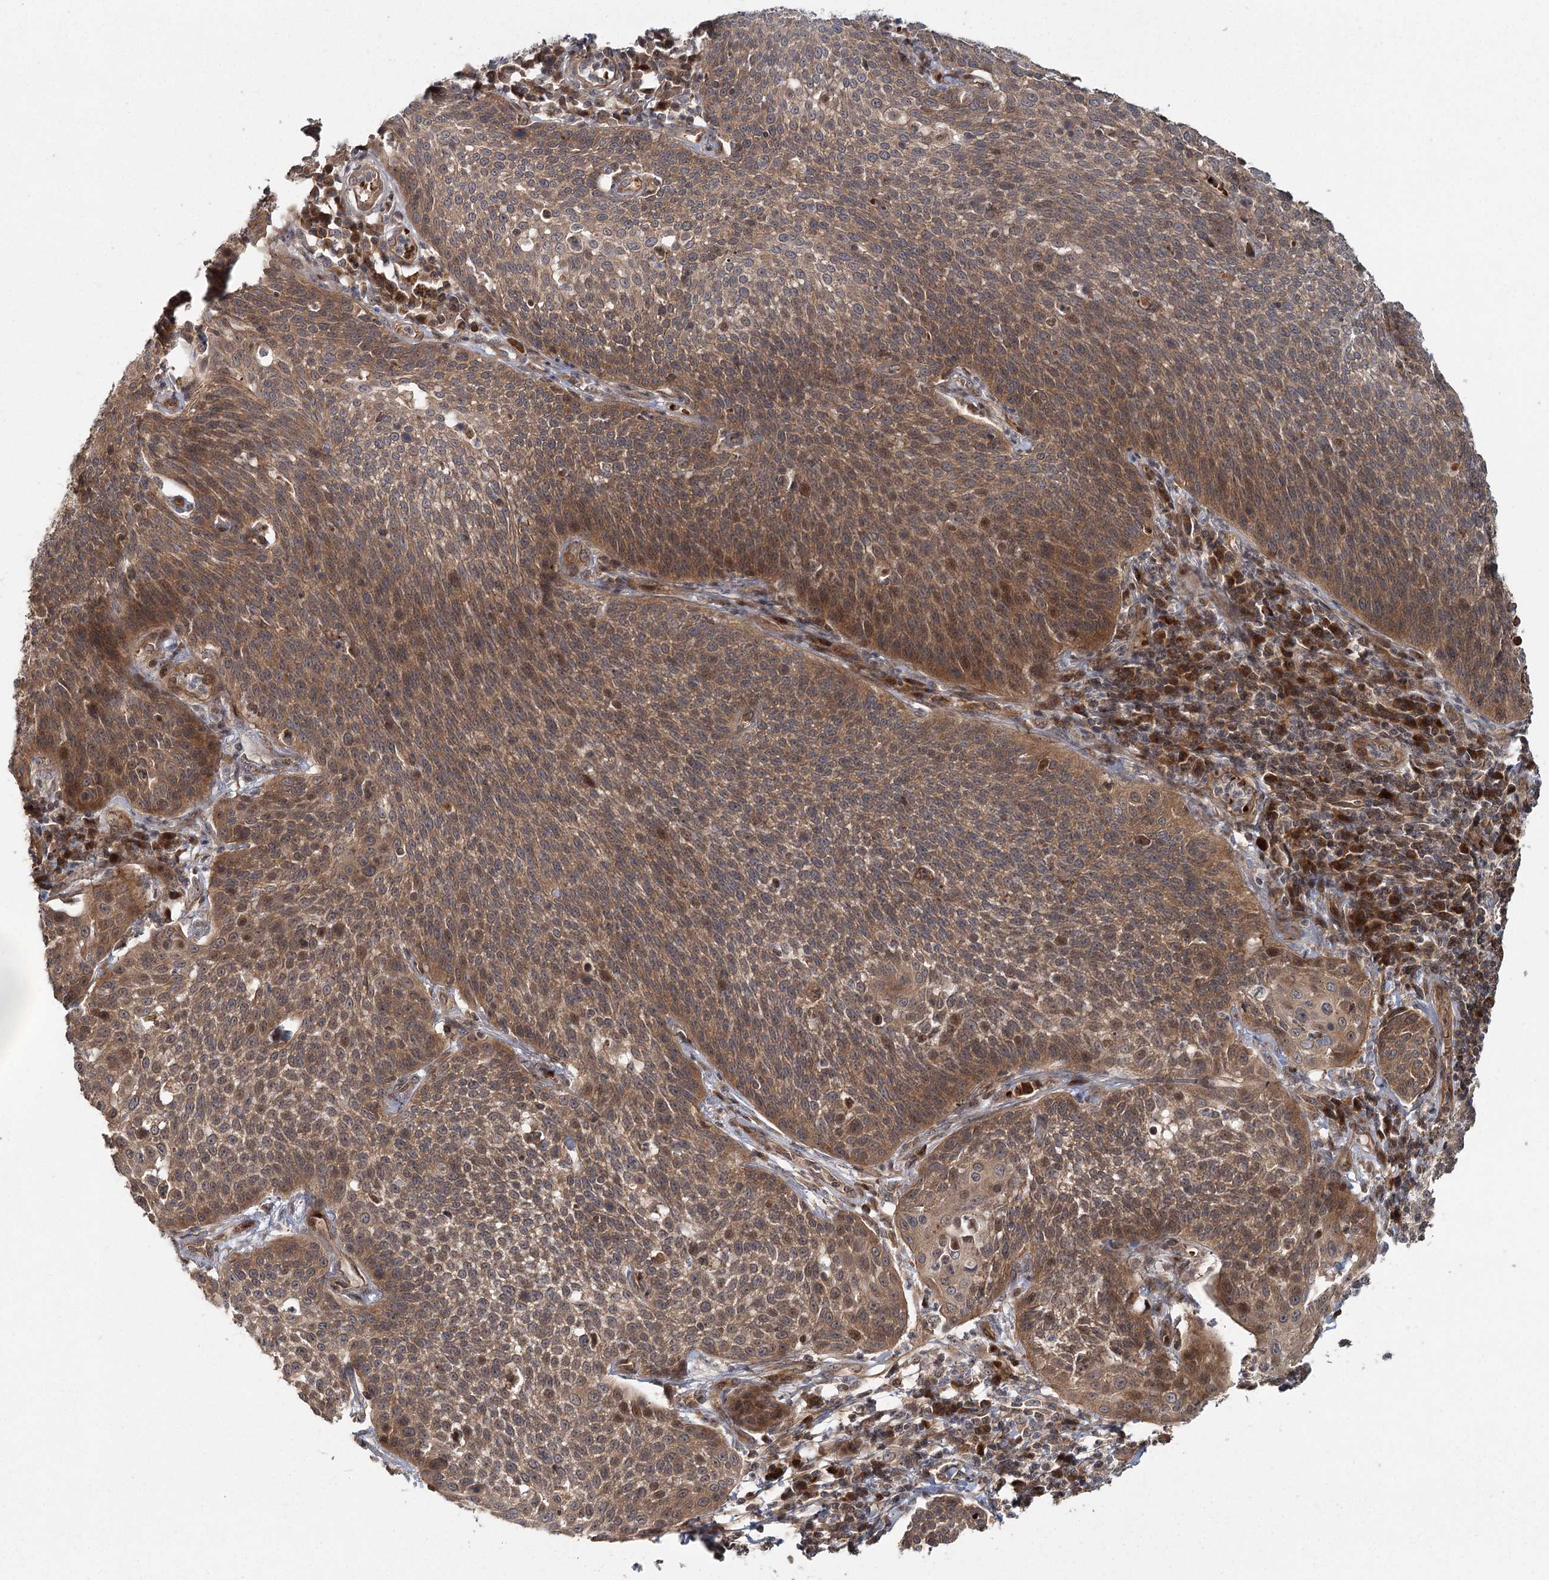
{"staining": {"intensity": "moderate", "quantity": ">75%", "location": "cytoplasmic/membranous,nuclear"}, "tissue": "cervical cancer", "cell_type": "Tumor cells", "image_type": "cancer", "snomed": [{"axis": "morphology", "description": "Squamous cell carcinoma, NOS"}, {"axis": "topography", "description": "Cervix"}], "caption": "Immunohistochemistry (IHC) histopathology image of neoplastic tissue: human squamous cell carcinoma (cervical) stained using immunohistochemistry (IHC) demonstrates medium levels of moderate protein expression localized specifically in the cytoplasmic/membranous and nuclear of tumor cells, appearing as a cytoplasmic/membranous and nuclear brown color.", "gene": "RAPGEF6", "patient": {"sex": "female", "age": 34}}